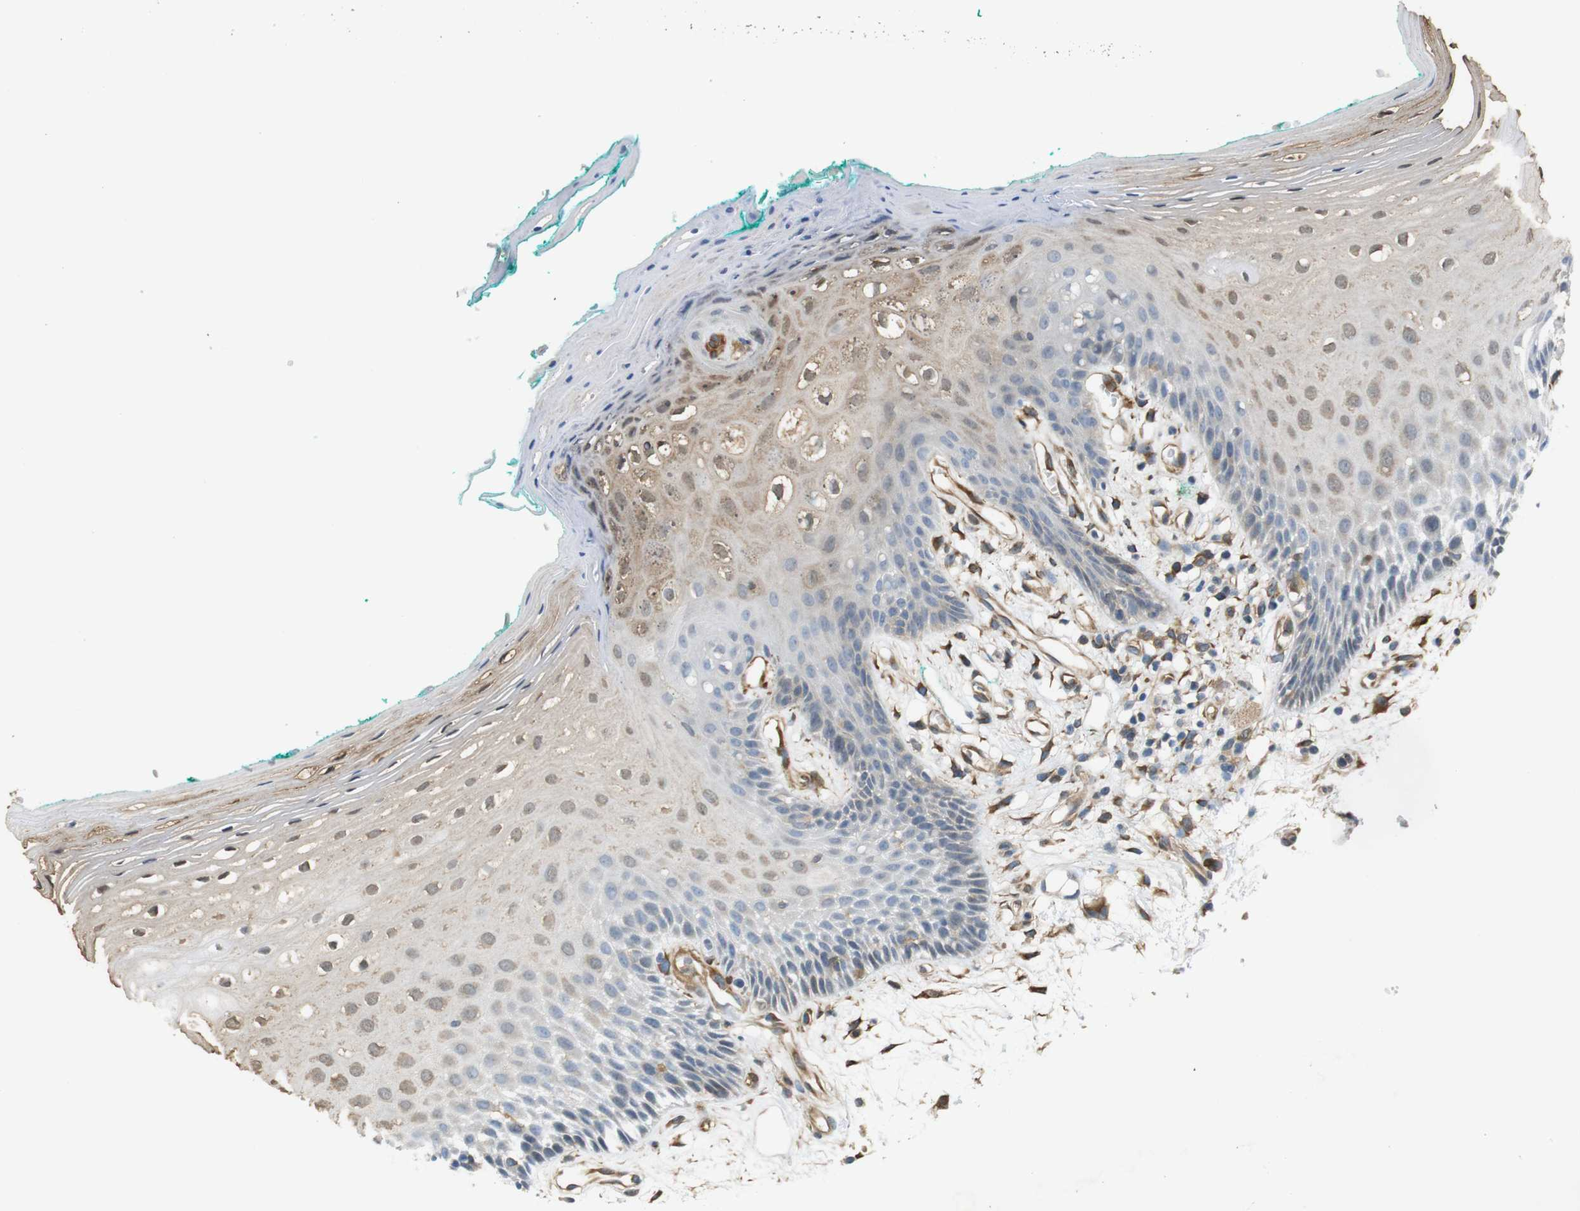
{"staining": {"intensity": "weak", "quantity": "25%-75%", "location": "cytoplasmic/membranous,nuclear"}, "tissue": "oral mucosa", "cell_type": "Squamous epithelial cells", "image_type": "normal", "snomed": [{"axis": "morphology", "description": "Normal tissue, NOS"}, {"axis": "topography", "description": "Skeletal muscle"}, {"axis": "topography", "description": "Oral tissue"}, {"axis": "topography", "description": "Peripheral nerve tissue"}], "caption": "Oral mucosa stained for a protein shows weak cytoplasmic/membranous,nuclear positivity in squamous epithelial cells. The protein is stained brown, and the nuclei are stained in blue (DAB (3,3'-diaminobenzidine) IHC with brightfield microscopy, high magnification).", "gene": "PCDH10", "patient": {"sex": "female", "age": 84}}